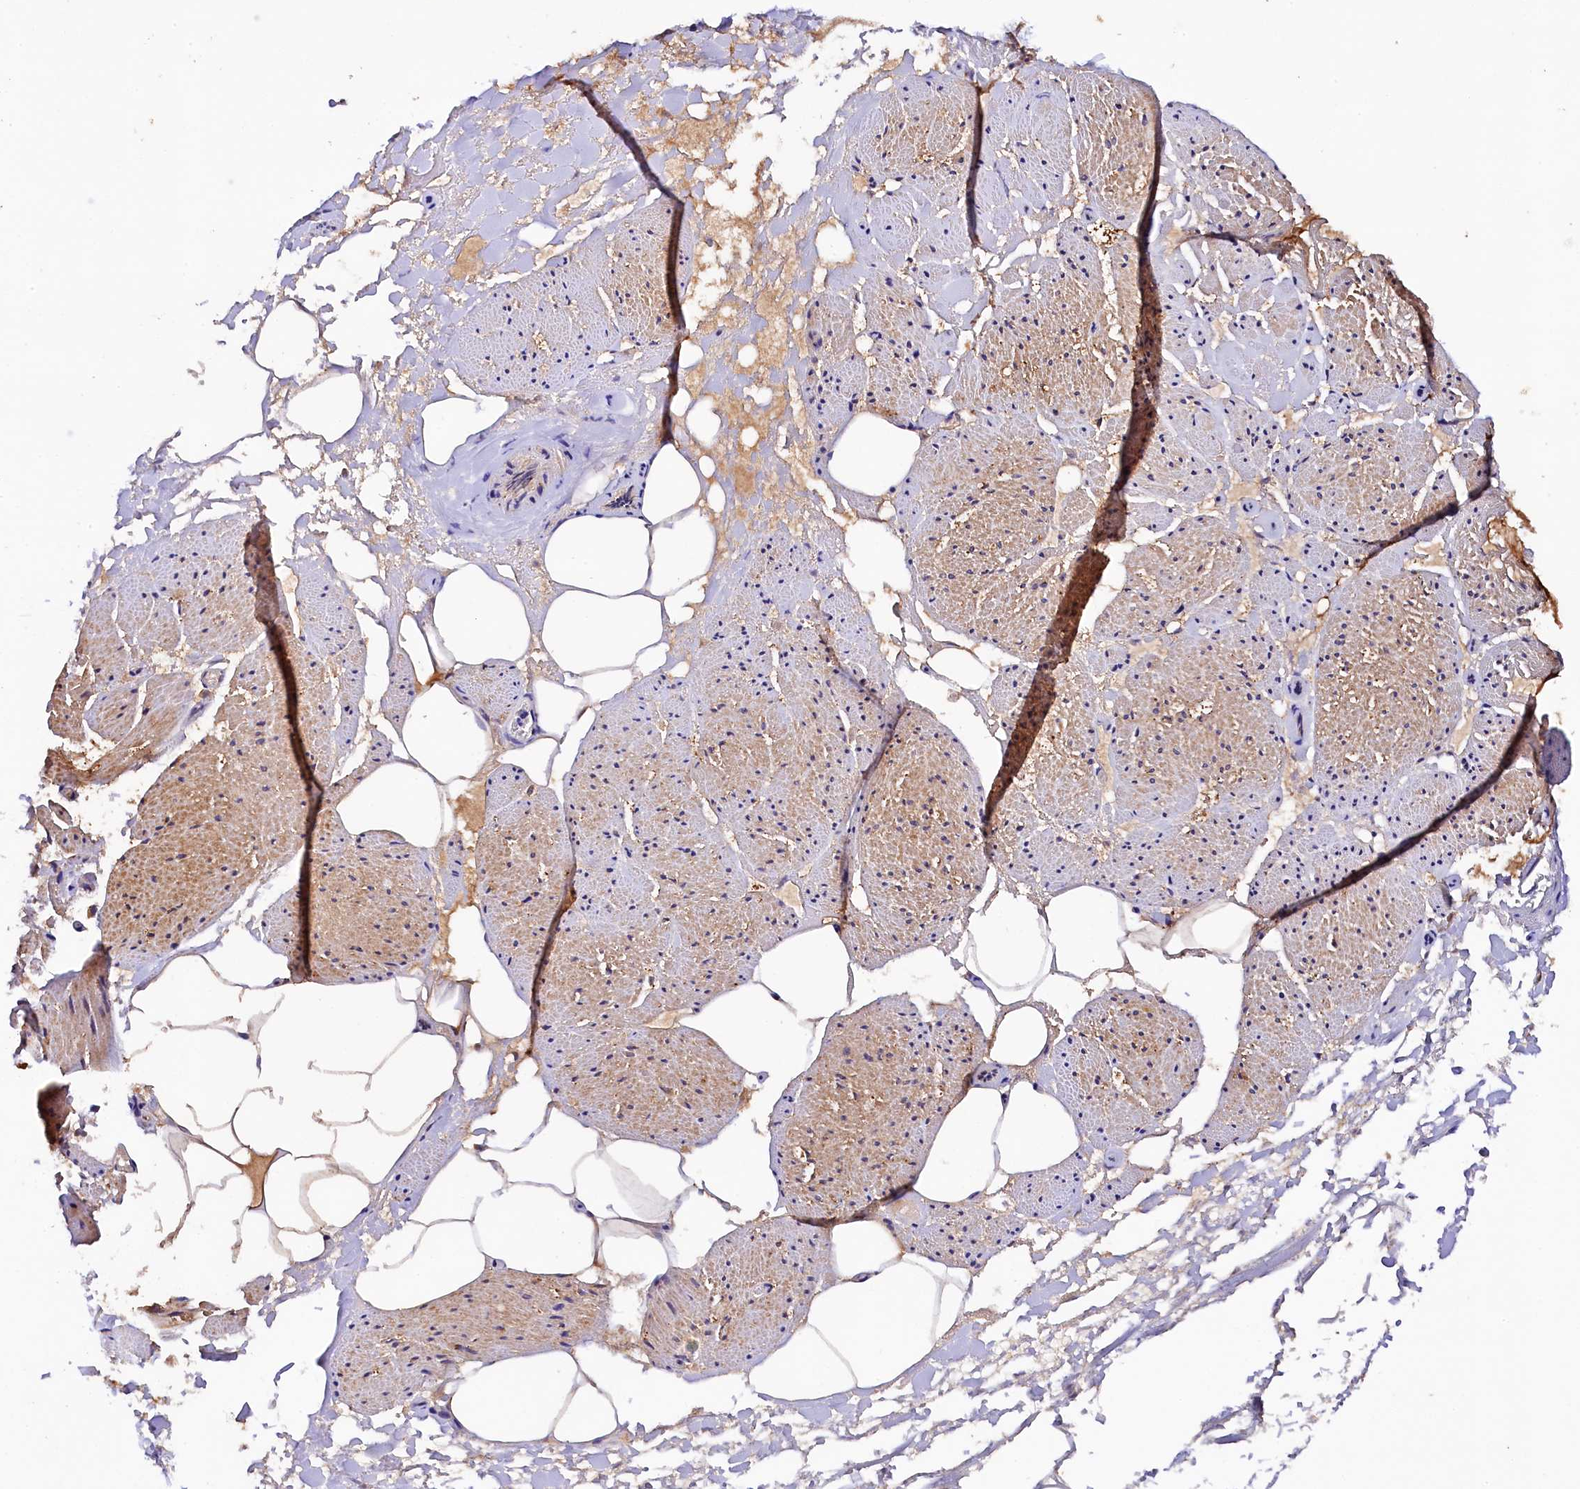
{"staining": {"intensity": "moderate", "quantity": ">75%", "location": "cytoplasmic/membranous"}, "tissue": "adipose tissue", "cell_type": "Adipocytes", "image_type": "normal", "snomed": [{"axis": "morphology", "description": "Normal tissue, NOS"}, {"axis": "morphology", "description": "Adenocarcinoma, Low grade"}, {"axis": "topography", "description": "Prostate"}, {"axis": "topography", "description": "Peripheral nerve tissue"}], "caption": "Protein analysis of unremarkable adipose tissue demonstrates moderate cytoplasmic/membranous staining in about >75% of adipocytes.", "gene": "KLC2", "patient": {"sex": "male", "age": 63}}